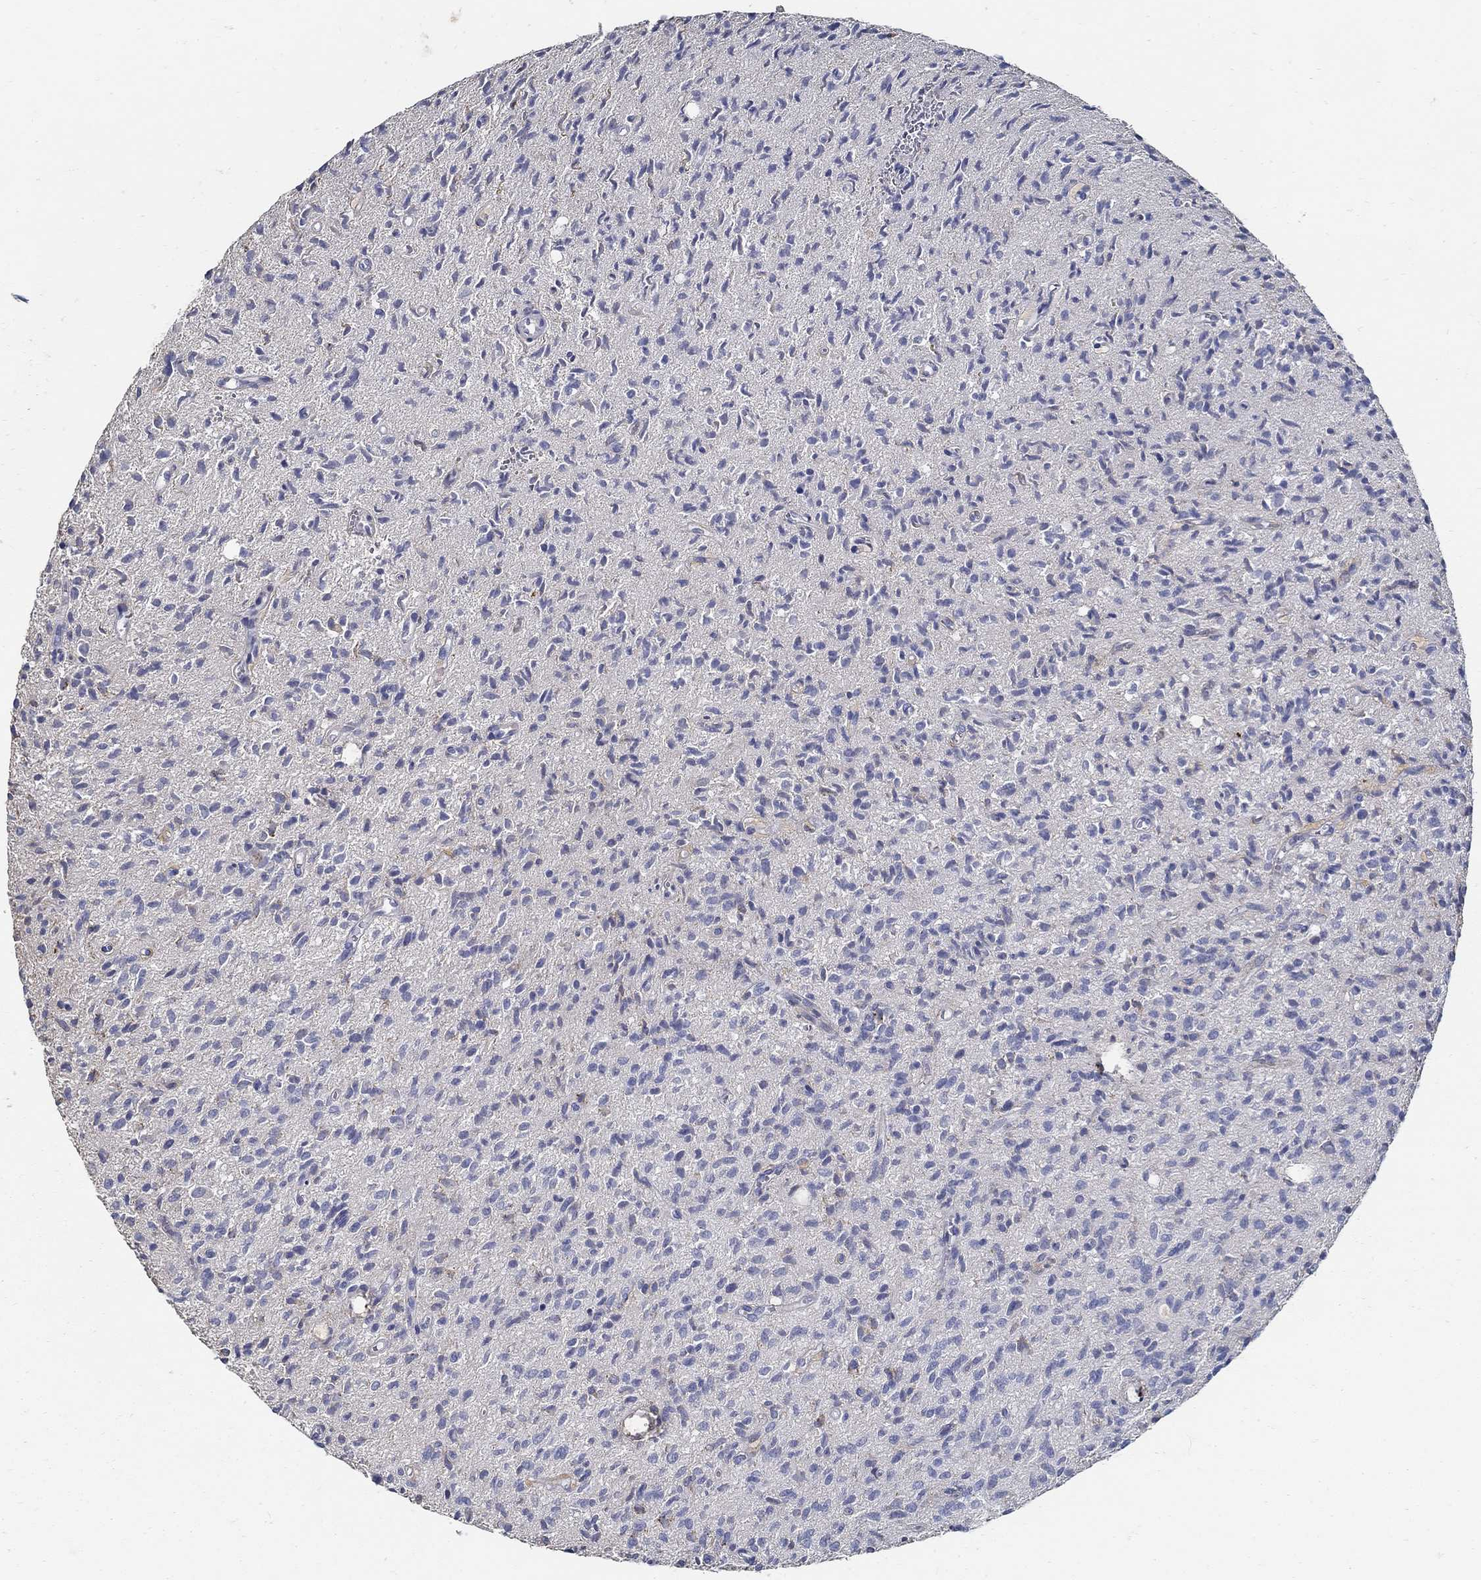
{"staining": {"intensity": "negative", "quantity": "none", "location": "none"}, "tissue": "glioma", "cell_type": "Tumor cells", "image_type": "cancer", "snomed": [{"axis": "morphology", "description": "Glioma, malignant, High grade"}, {"axis": "topography", "description": "Brain"}], "caption": "There is no significant expression in tumor cells of high-grade glioma (malignant).", "gene": "TGFBI", "patient": {"sex": "male", "age": 64}}